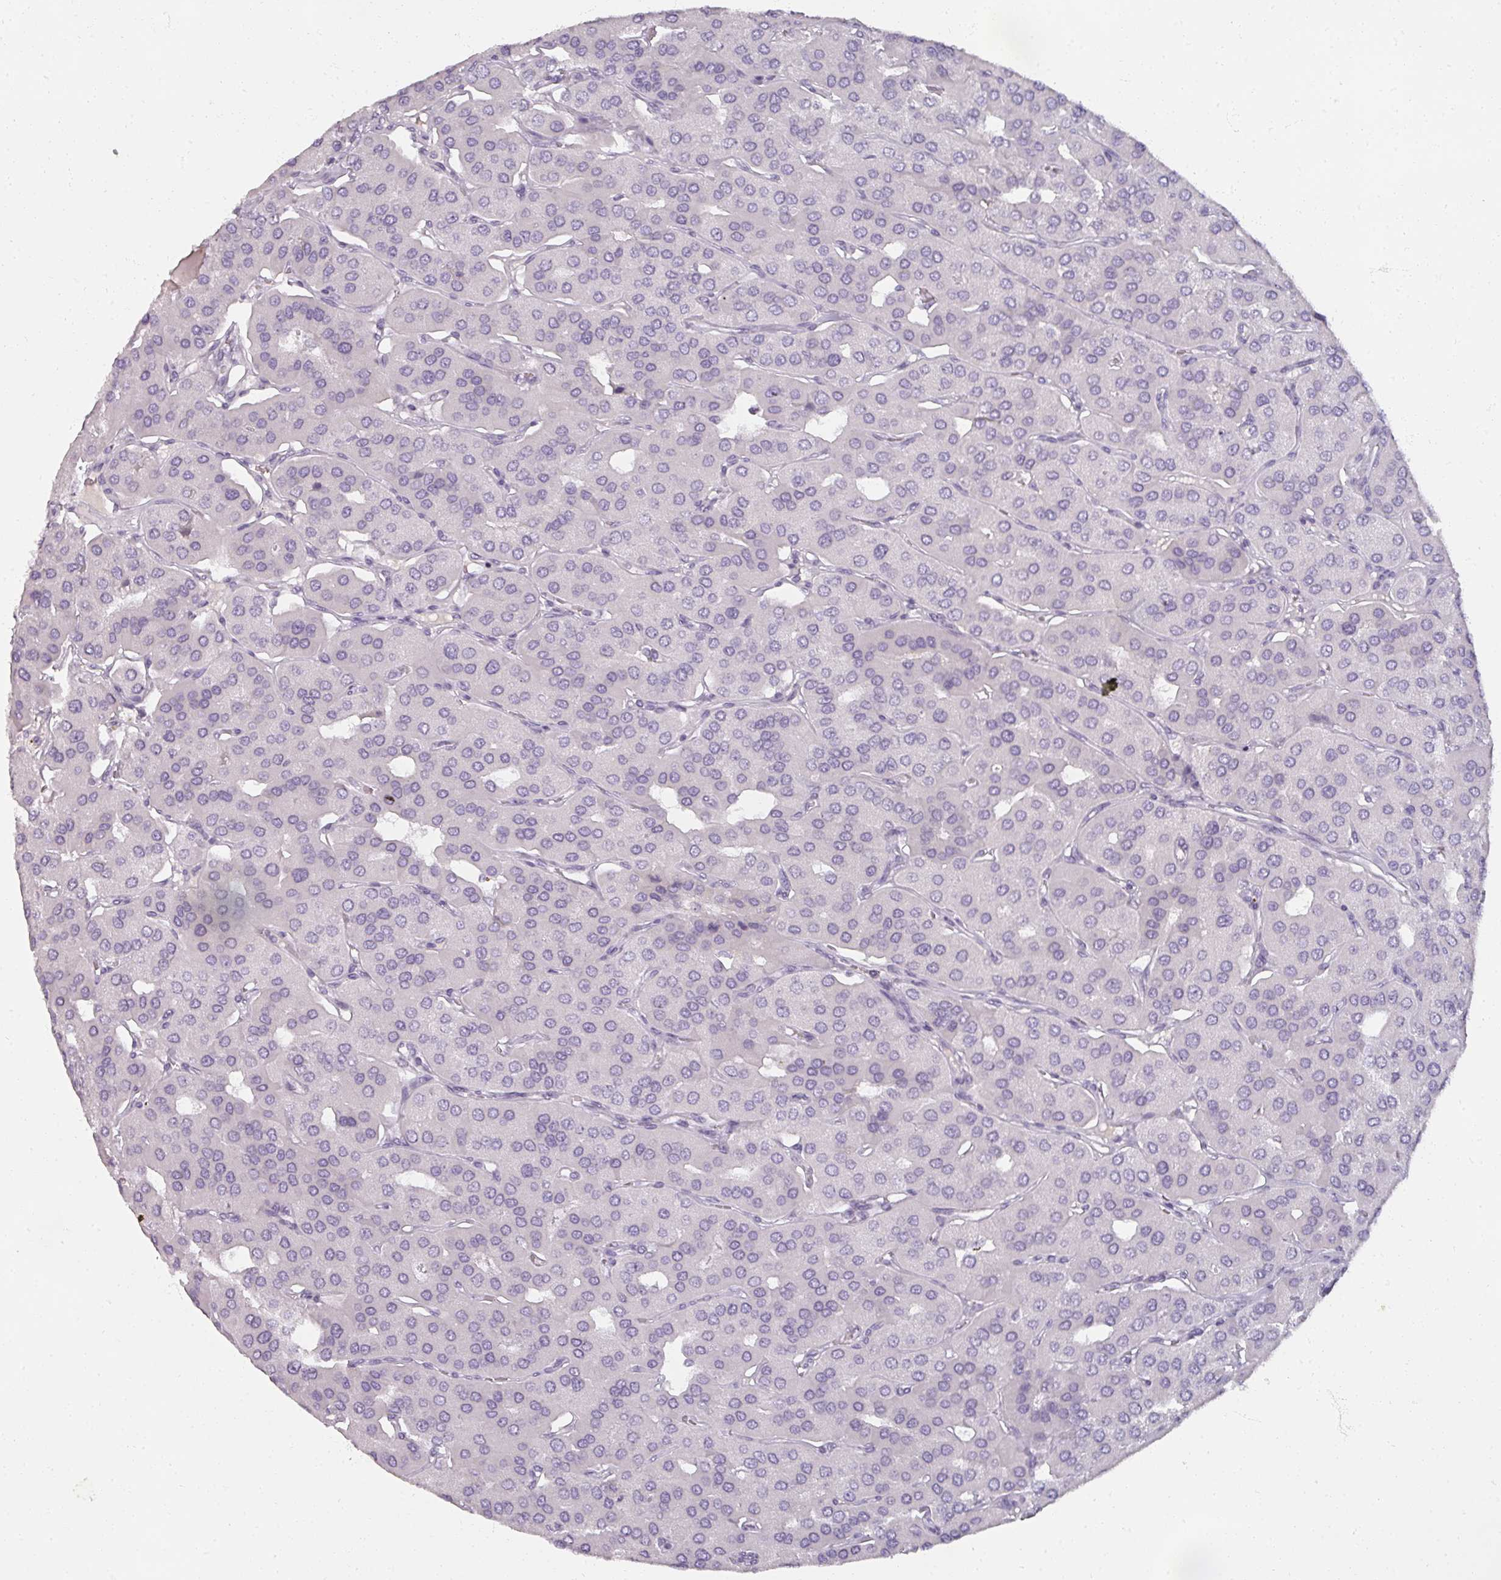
{"staining": {"intensity": "negative", "quantity": "none", "location": "none"}, "tissue": "parathyroid gland", "cell_type": "Glandular cells", "image_type": "normal", "snomed": [{"axis": "morphology", "description": "Normal tissue, NOS"}, {"axis": "morphology", "description": "Adenoma, NOS"}, {"axis": "topography", "description": "Parathyroid gland"}], "caption": "A micrograph of parathyroid gland stained for a protein shows no brown staining in glandular cells. (Stains: DAB (3,3'-diaminobenzidine) immunohistochemistry with hematoxylin counter stain, Microscopy: brightfield microscopy at high magnification).", "gene": "REG3A", "patient": {"sex": "female", "age": 86}}